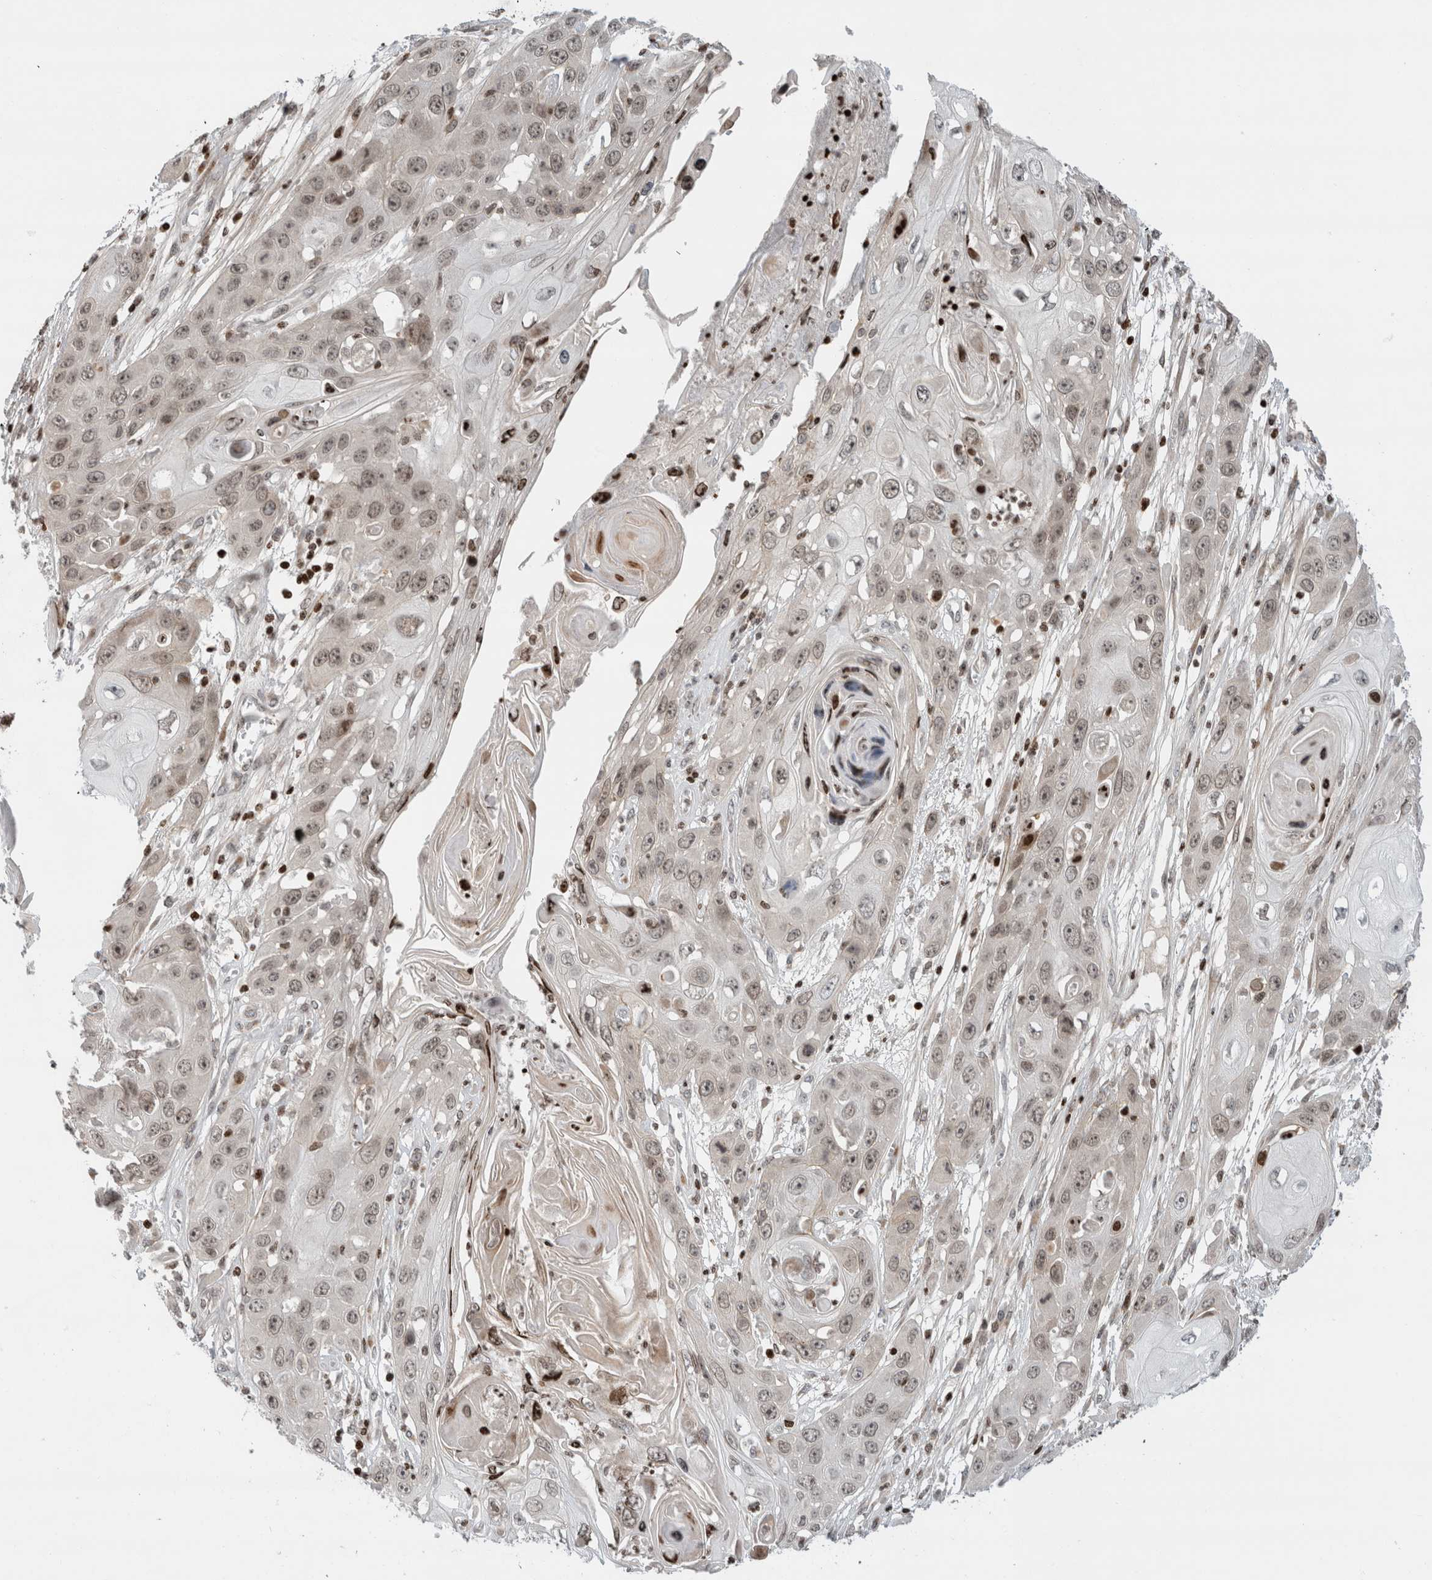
{"staining": {"intensity": "weak", "quantity": ">75%", "location": "nuclear"}, "tissue": "skin cancer", "cell_type": "Tumor cells", "image_type": "cancer", "snomed": [{"axis": "morphology", "description": "Squamous cell carcinoma, NOS"}, {"axis": "topography", "description": "Skin"}], "caption": "Human squamous cell carcinoma (skin) stained with a brown dye exhibits weak nuclear positive expression in approximately >75% of tumor cells.", "gene": "GINS4", "patient": {"sex": "male", "age": 55}}